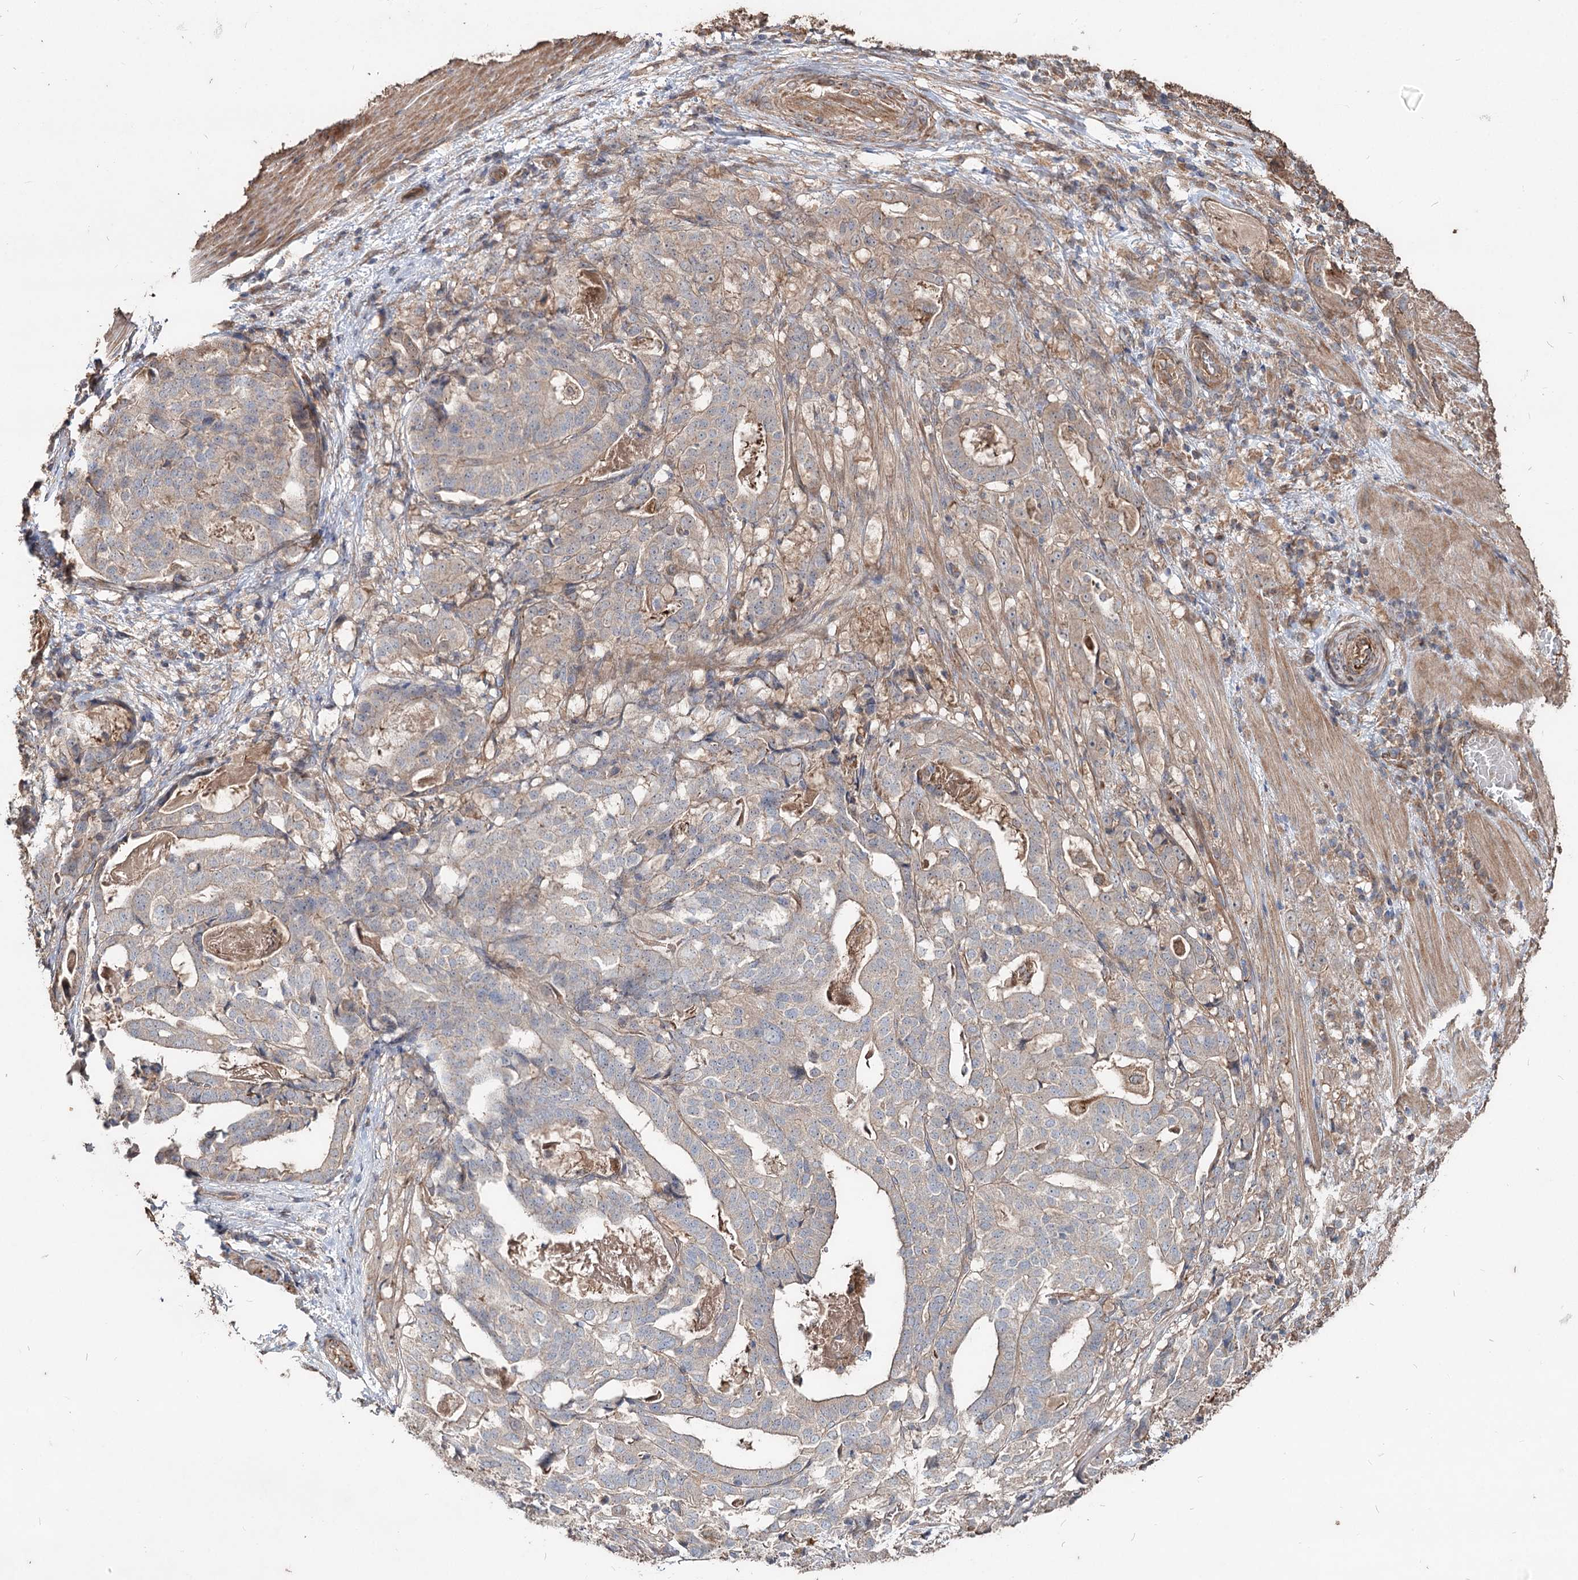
{"staining": {"intensity": "weak", "quantity": "<25%", "location": "cytoplasmic/membranous"}, "tissue": "stomach cancer", "cell_type": "Tumor cells", "image_type": "cancer", "snomed": [{"axis": "morphology", "description": "Adenocarcinoma, NOS"}, {"axis": "topography", "description": "Stomach"}], "caption": "High magnification brightfield microscopy of stomach cancer (adenocarcinoma) stained with DAB (brown) and counterstained with hematoxylin (blue): tumor cells show no significant positivity.", "gene": "SPART", "patient": {"sex": "male", "age": 48}}